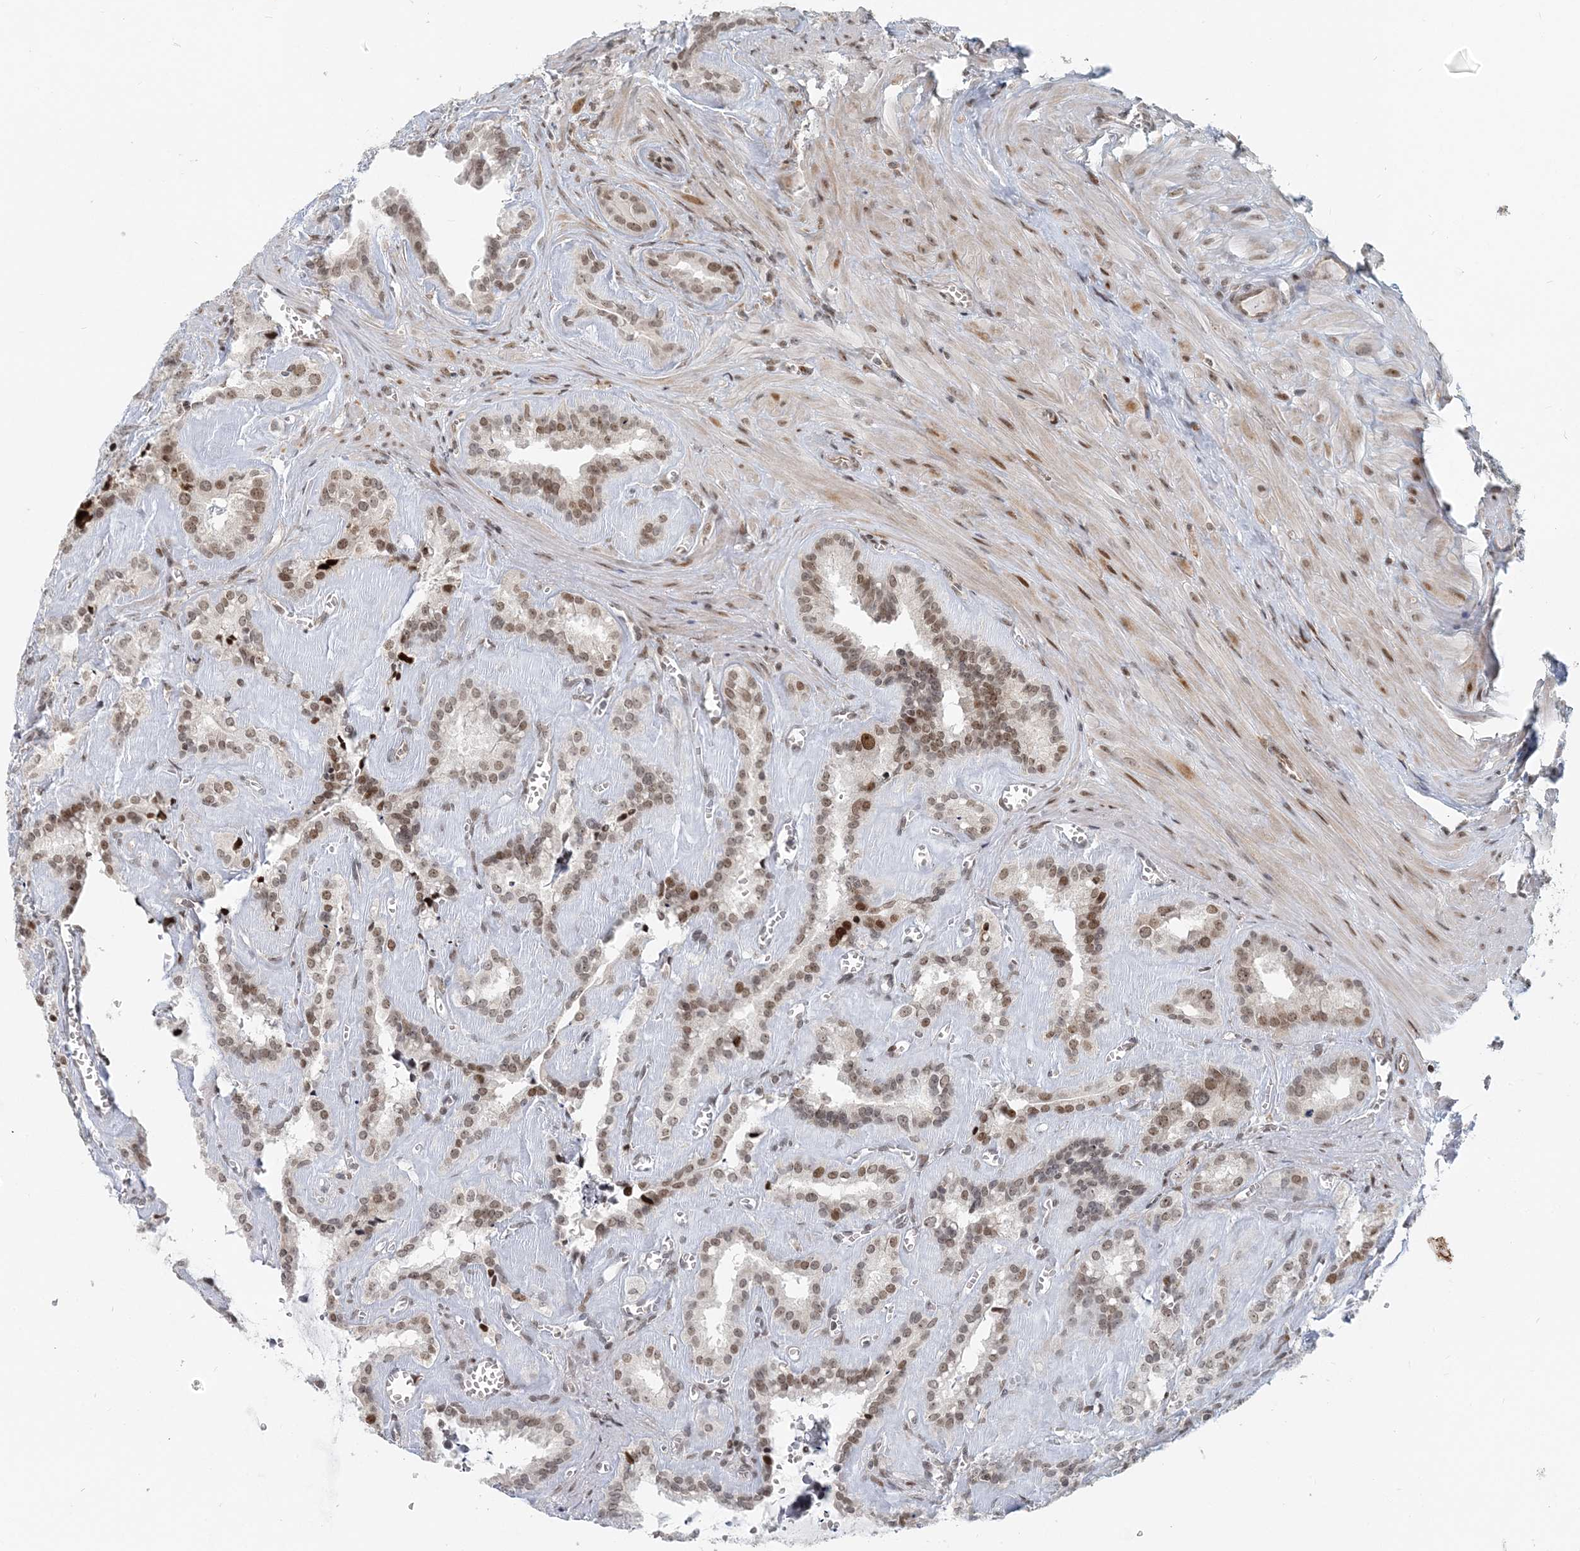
{"staining": {"intensity": "moderate", "quantity": ">75%", "location": "nuclear"}, "tissue": "seminal vesicle", "cell_type": "Glandular cells", "image_type": "normal", "snomed": [{"axis": "morphology", "description": "Normal tissue, NOS"}, {"axis": "topography", "description": "Prostate"}, {"axis": "topography", "description": "Seminal veicle"}], "caption": "Protein staining exhibits moderate nuclear staining in about >75% of glandular cells in unremarkable seminal vesicle. (Brightfield microscopy of DAB IHC at high magnification).", "gene": "BAZ1B", "patient": {"sex": "male", "age": 59}}